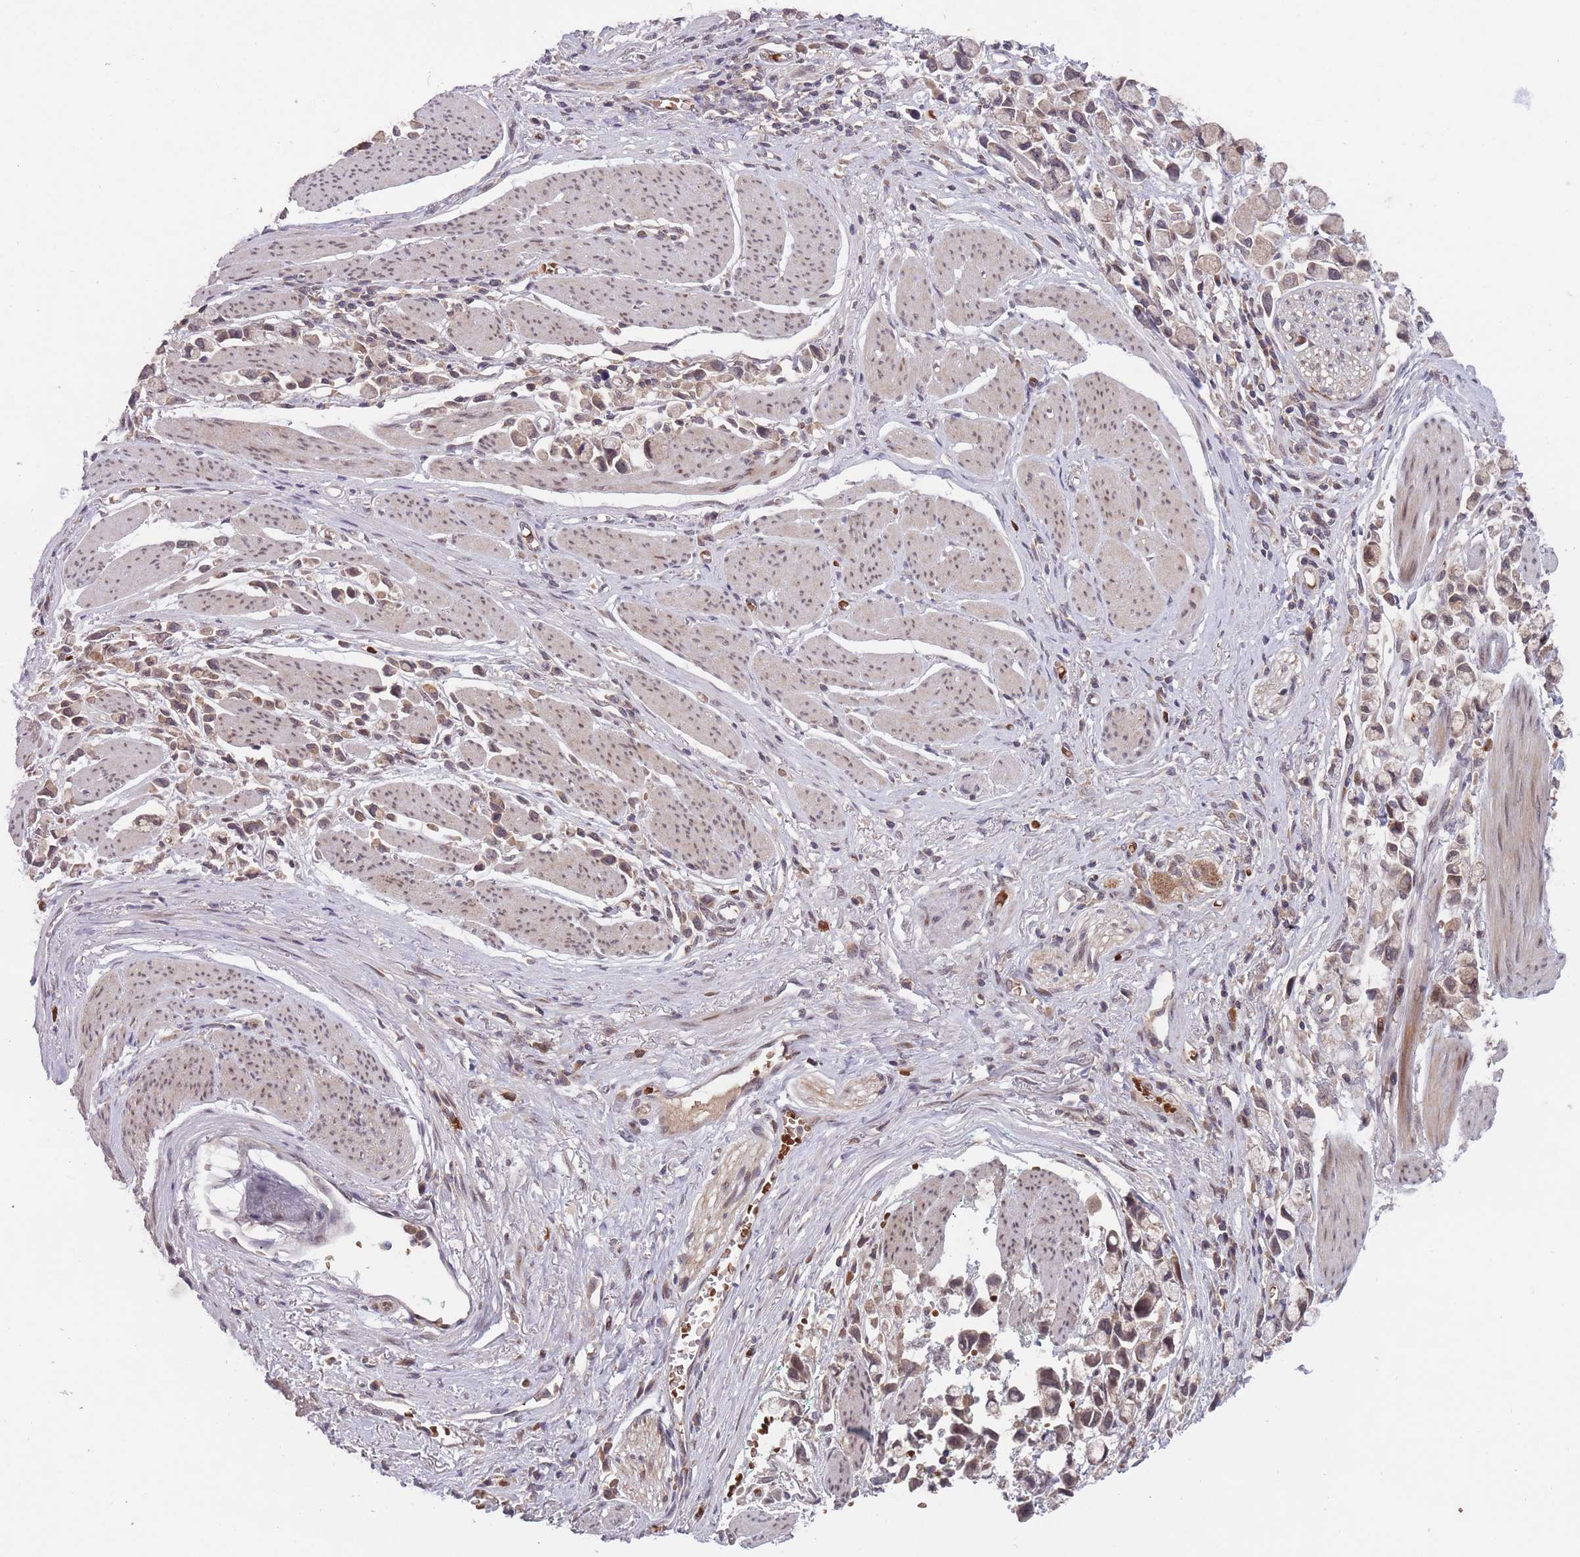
{"staining": {"intensity": "moderate", "quantity": ">75%", "location": "cytoplasmic/membranous,nuclear"}, "tissue": "stomach cancer", "cell_type": "Tumor cells", "image_type": "cancer", "snomed": [{"axis": "morphology", "description": "Adenocarcinoma, NOS"}, {"axis": "topography", "description": "Stomach"}], "caption": "Stomach adenocarcinoma tissue shows moderate cytoplasmic/membranous and nuclear expression in approximately >75% of tumor cells, visualized by immunohistochemistry.", "gene": "SECTM1", "patient": {"sex": "female", "age": 81}}